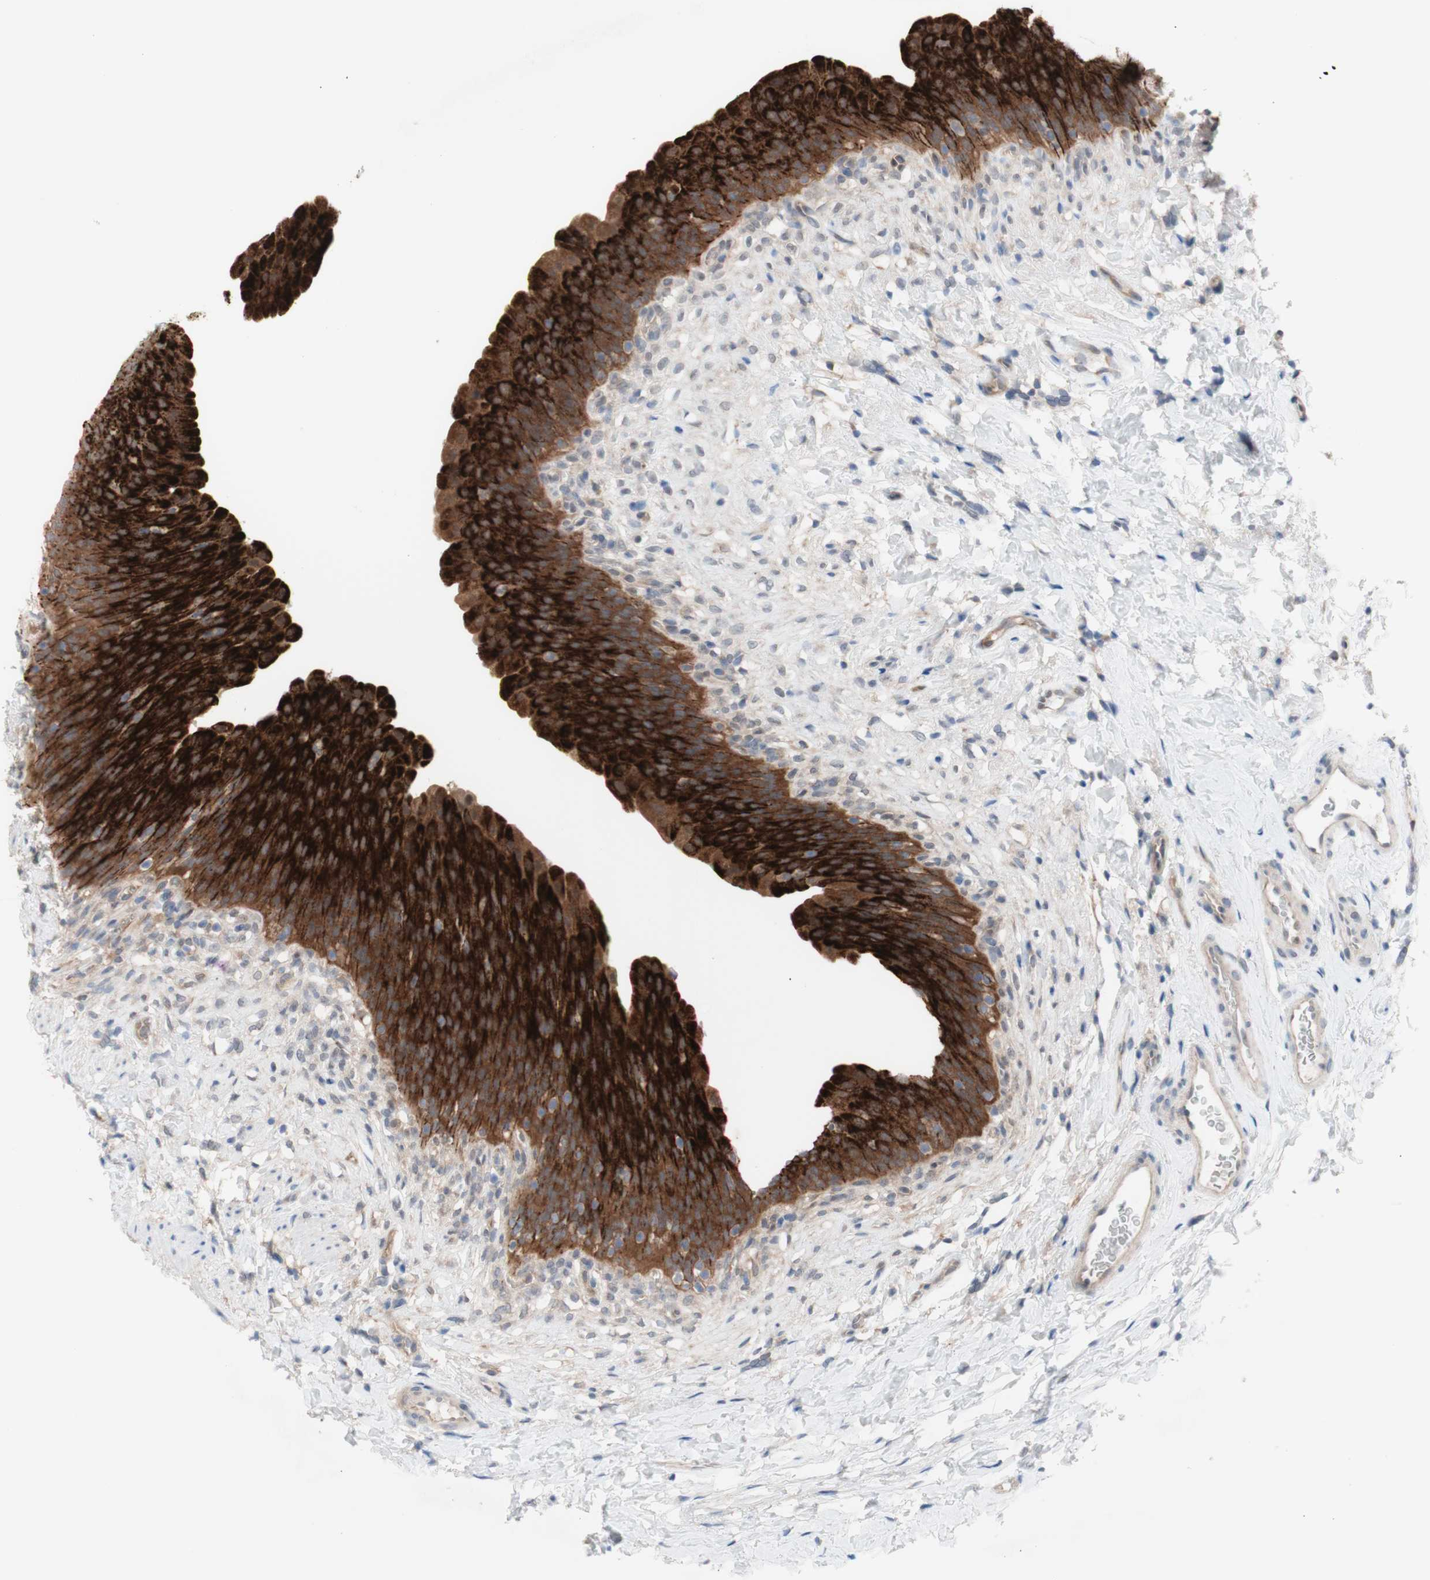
{"staining": {"intensity": "strong", "quantity": ">75%", "location": "cytoplasmic/membranous"}, "tissue": "urinary bladder", "cell_type": "Urothelial cells", "image_type": "normal", "snomed": [{"axis": "morphology", "description": "Normal tissue, NOS"}, {"axis": "topography", "description": "Urinary bladder"}], "caption": "High-power microscopy captured an IHC image of benign urinary bladder, revealing strong cytoplasmic/membranous staining in about >75% of urothelial cells. The protein is shown in brown color, while the nuclei are stained blue.", "gene": "PRMT5", "patient": {"sex": "female", "age": 79}}